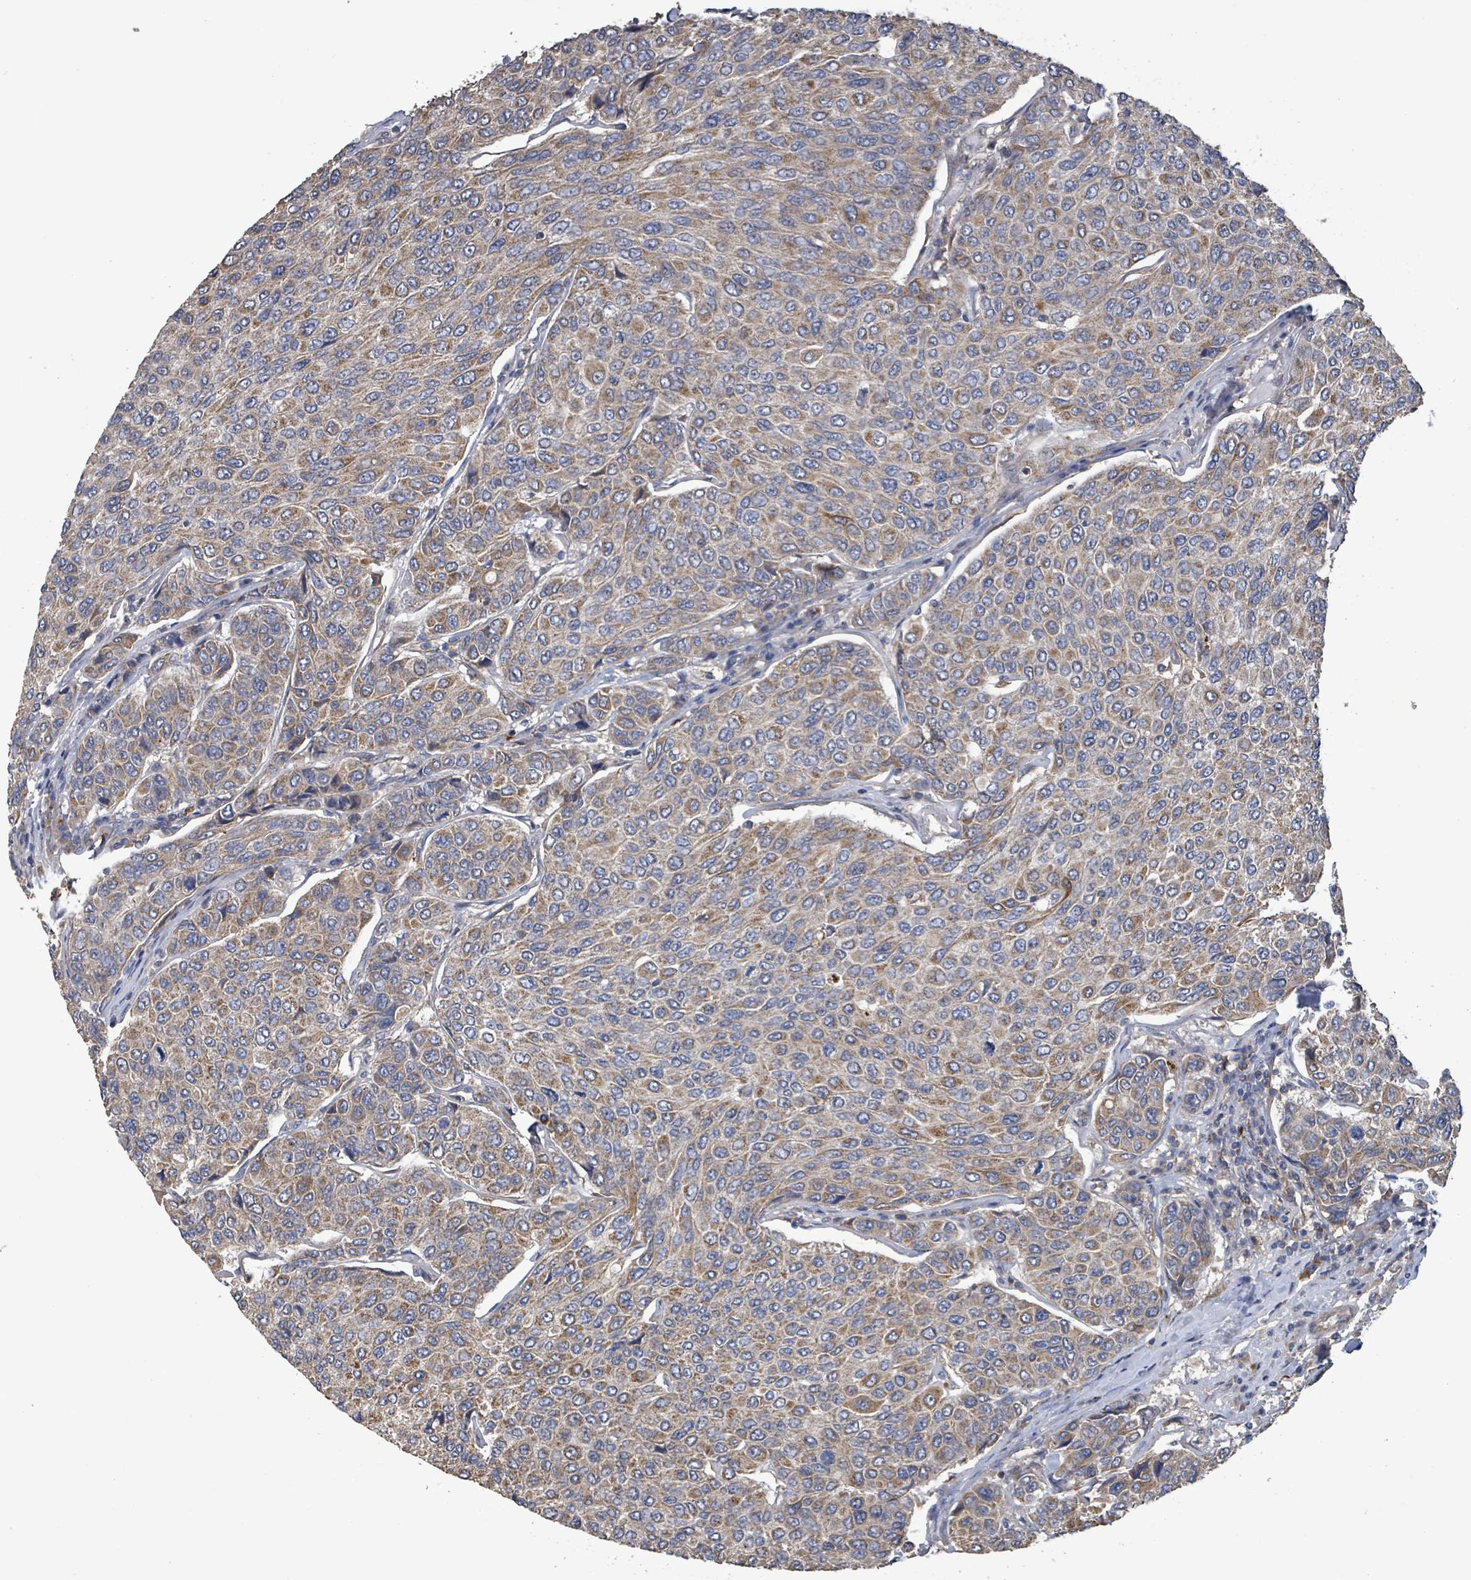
{"staining": {"intensity": "moderate", "quantity": ">75%", "location": "cytoplasmic/membranous"}, "tissue": "breast cancer", "cell_type": "Tumor cells", "image_type": "cancer", "snomed": [{"axis": "morphology", "description": "Duct carcinoma"}, {"axis": "topography", "description": "Breast"}], "caption": "IHC of human intraductal carcinoma (breast) exhibits medium levels of moderate cytoplasmic/membranous staining in approximately >75% of tumor cells.", "gene": "PLAAT1", "patient": {"sex": "female", "age": 55}}